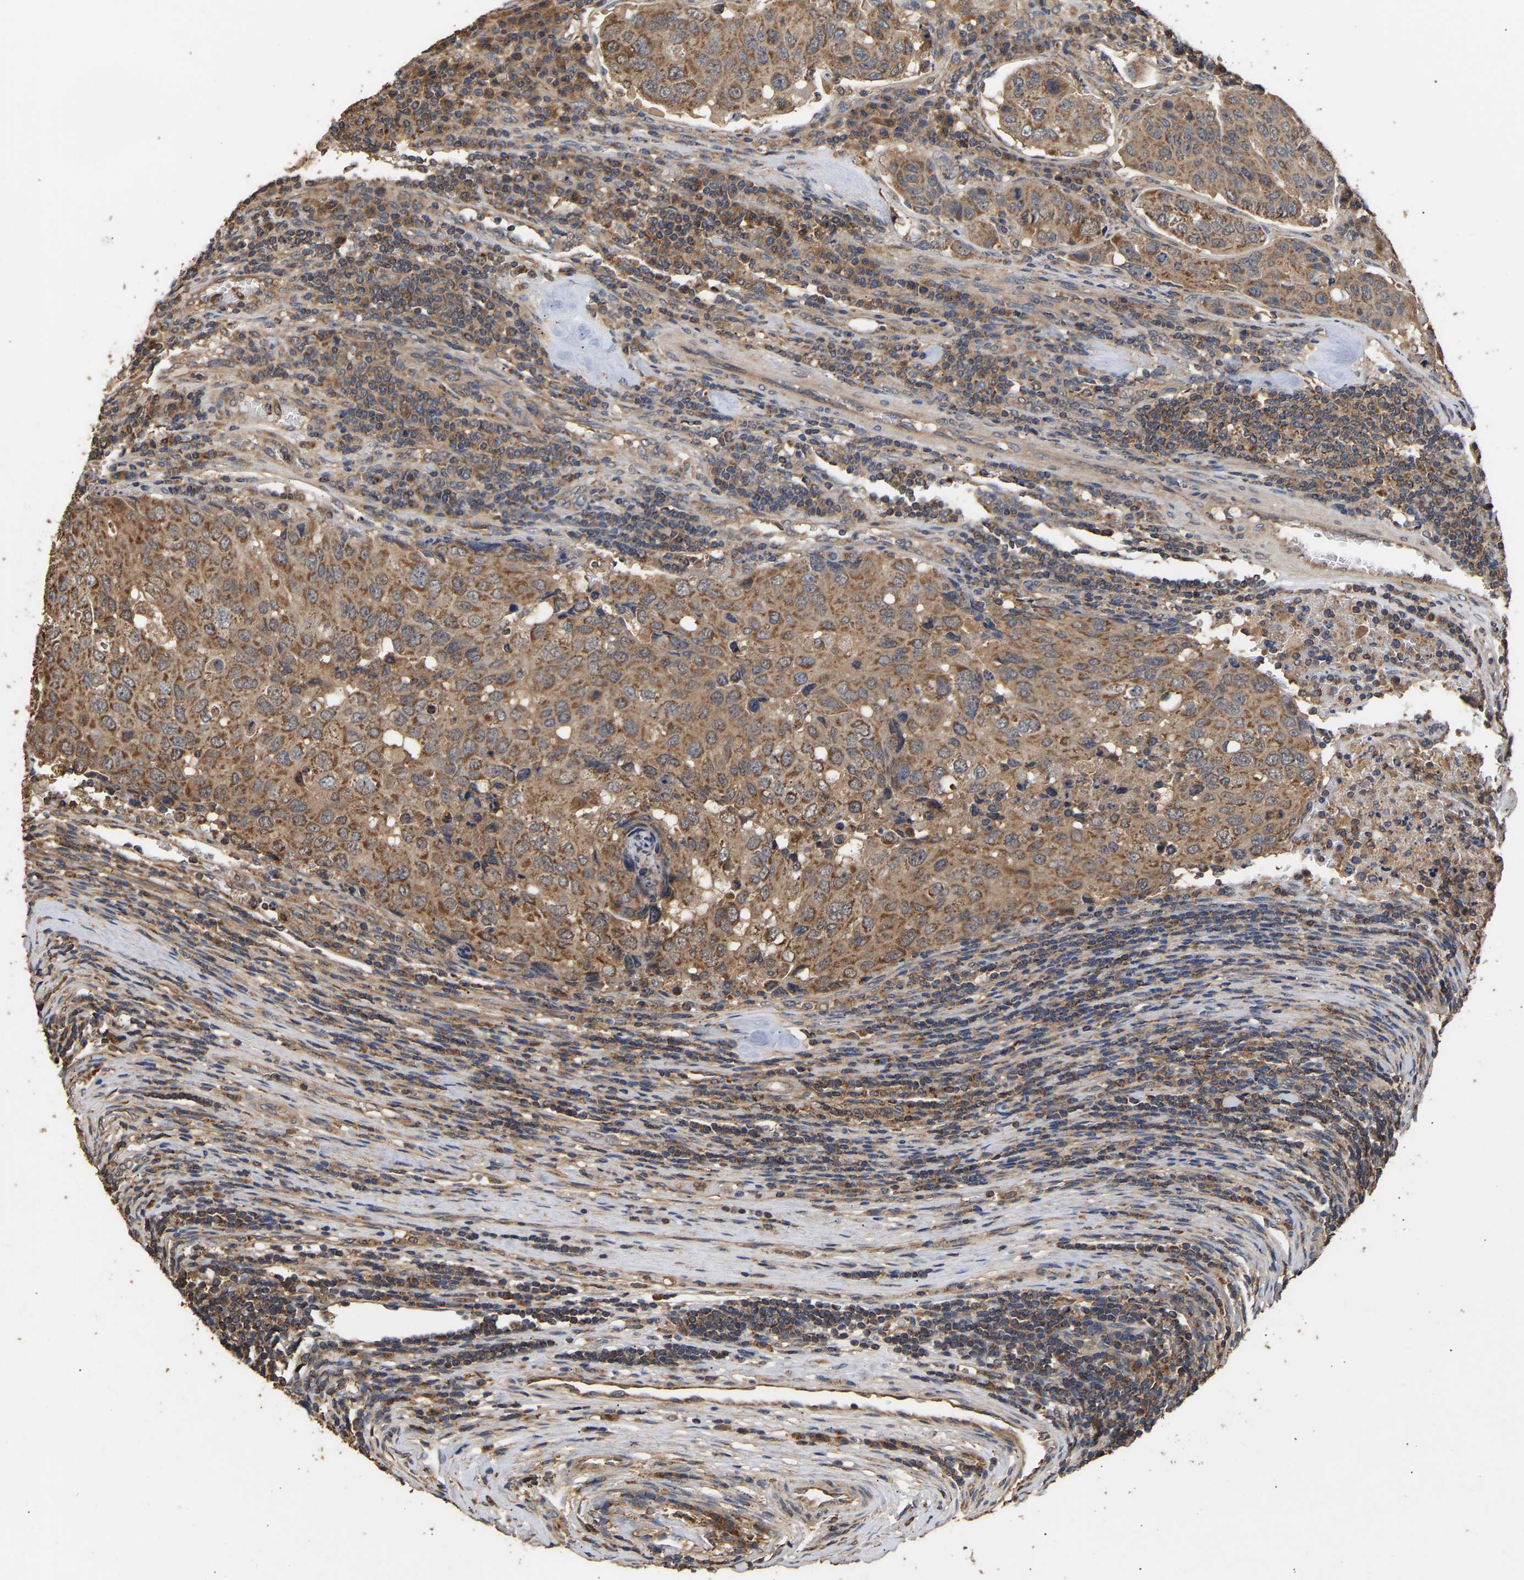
{"staining": {"intensity": "moderate", "quantity": ">75%", "location": "cytoplasmic/membranous"}, "tissue": "urothelial cancer", "cell_type": "Tumor cells", "image_type": "cancer", "snomed": [{"axis": "morphology", "description": "Urothelial carcinoma, High grade"}, {"axis": "topography", "description": "Lymph node"}, {"axis": "topography", "description": "Urinary bladder"}], "caption": "High-grade urothelial carcinoma stained for a protein (brown) shows moderate cytoplasmic/membranous positive positivity in approximately >75% of tumor cells.", "gene": "ZNF26", "patient": {"sex": "male", "age": 51}}